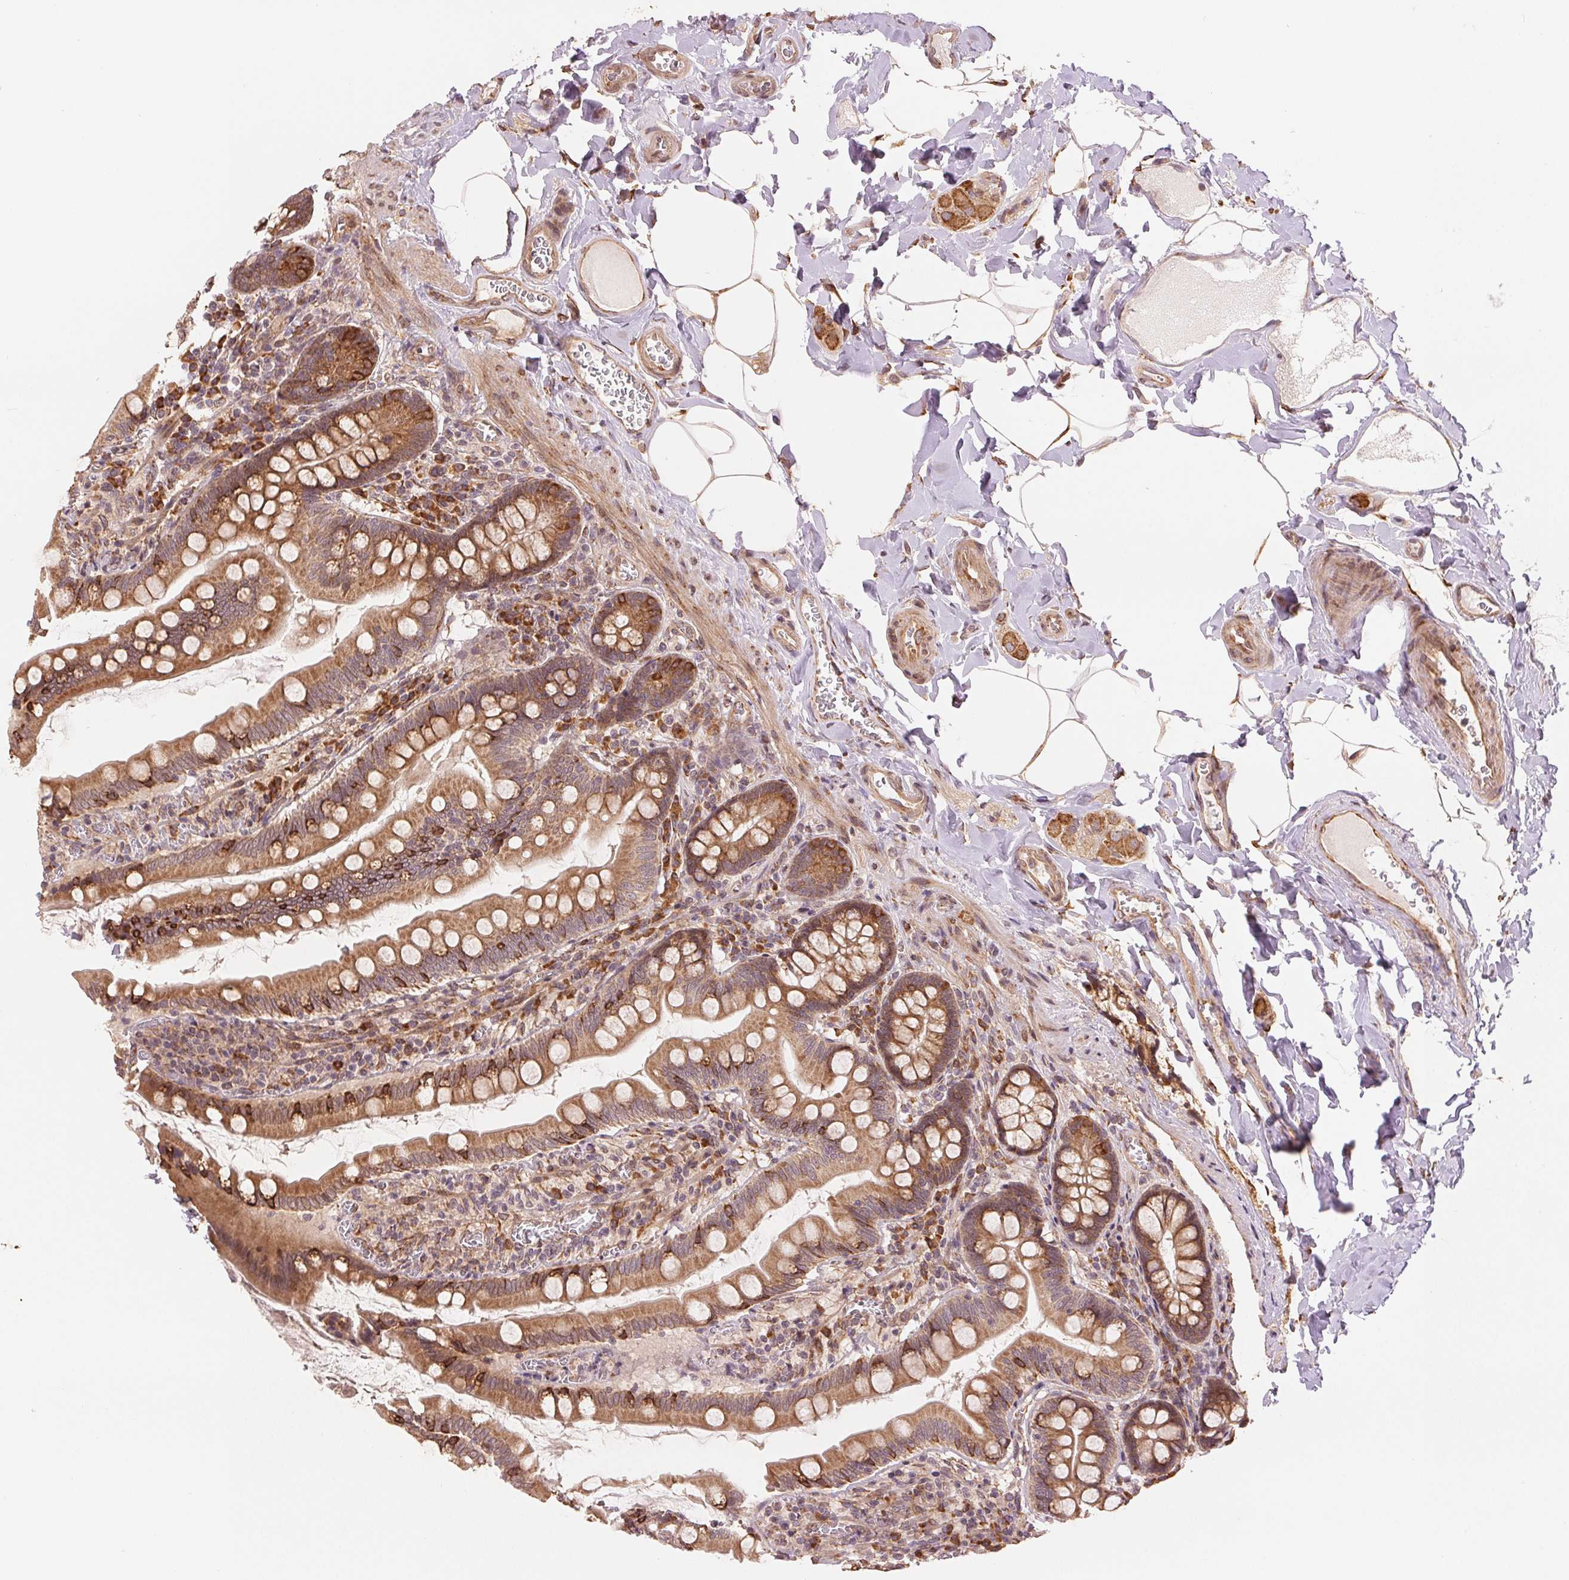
{"staining": {"intensity": "moderate", "quantity": ">75%", "location": "cytoplasmic/membranous"}, "tissue": "small intestine", "cell_type": "Glandular cells", "image_type": "normal", "snomed": [{"axis": "morphology", "description": "Normal tissue, NOS"}, {"axis": "topography", "description": "Small intestine"}], "caption": "Moderate cytoplasmic/membranous positivity is identified in approximately >75% of glandular cells in unremarkable small intestine. (DAB = brown stain, brightfield microscopy at high magnification).", "gene": "SLC20A1", "patient": {"sex": "female", "age": 56}}